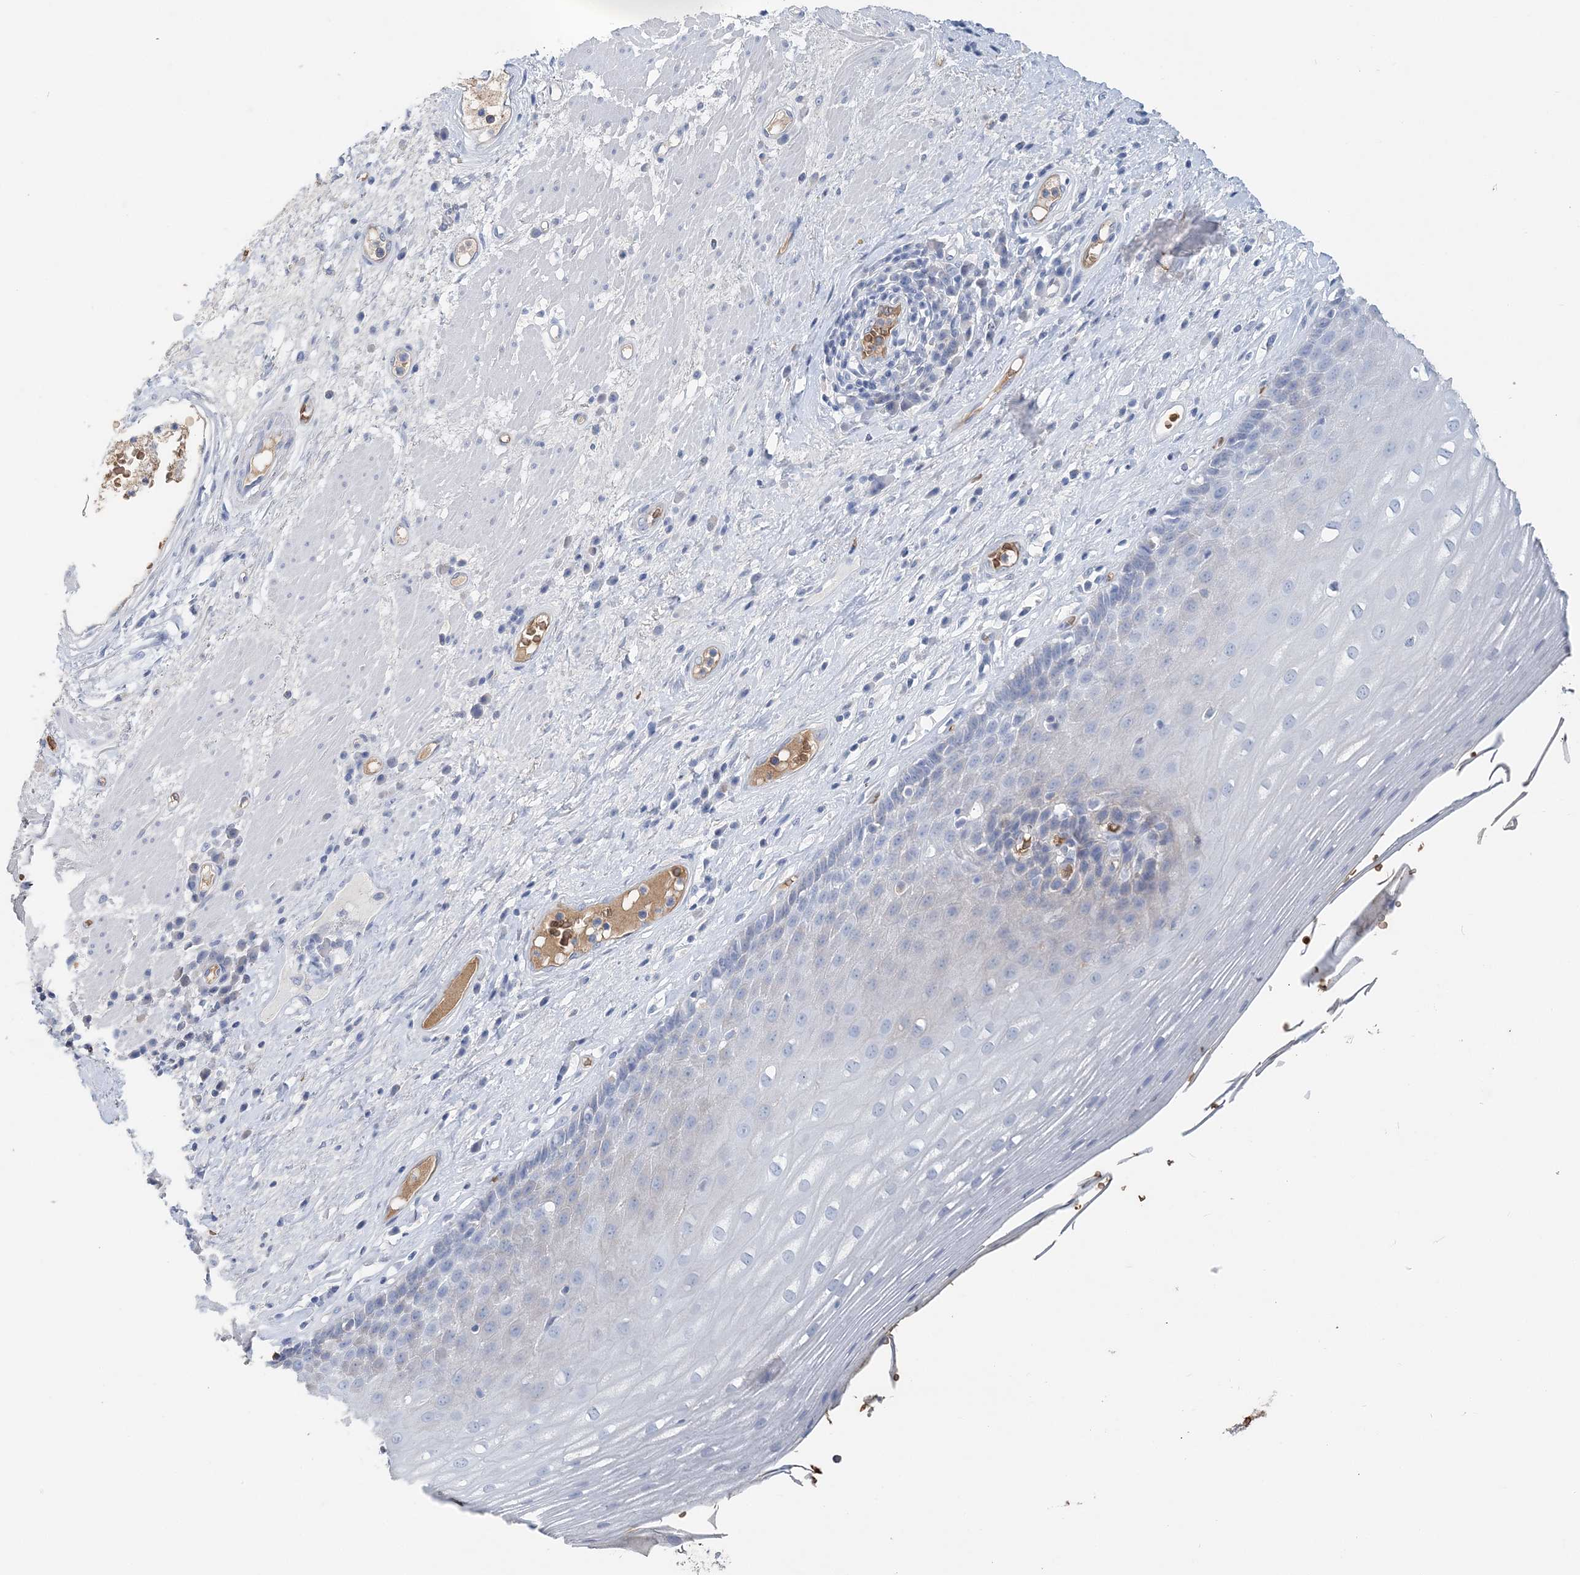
{"staining": {"intensity": "weak", "quantity": "<25%", "location": "cytoplasmic/membranous"}, "tissue": "esophagus", "cell_type": "Squamous epithelial cells", "image_type": "normal", "snomed": [{"axis": "morphology", "description": "Normal tissue, NOS"}, {"axis": "topography", "description": "Esophagus"}], "caption": "Immunohistochemistry (IHC) photomicrograph of normal esophagus stained for a protein (brown), which reveals no expression in squamous epithelial cells.", "gene": "HBD", "patient": {"sex": "male", "age": 62}}